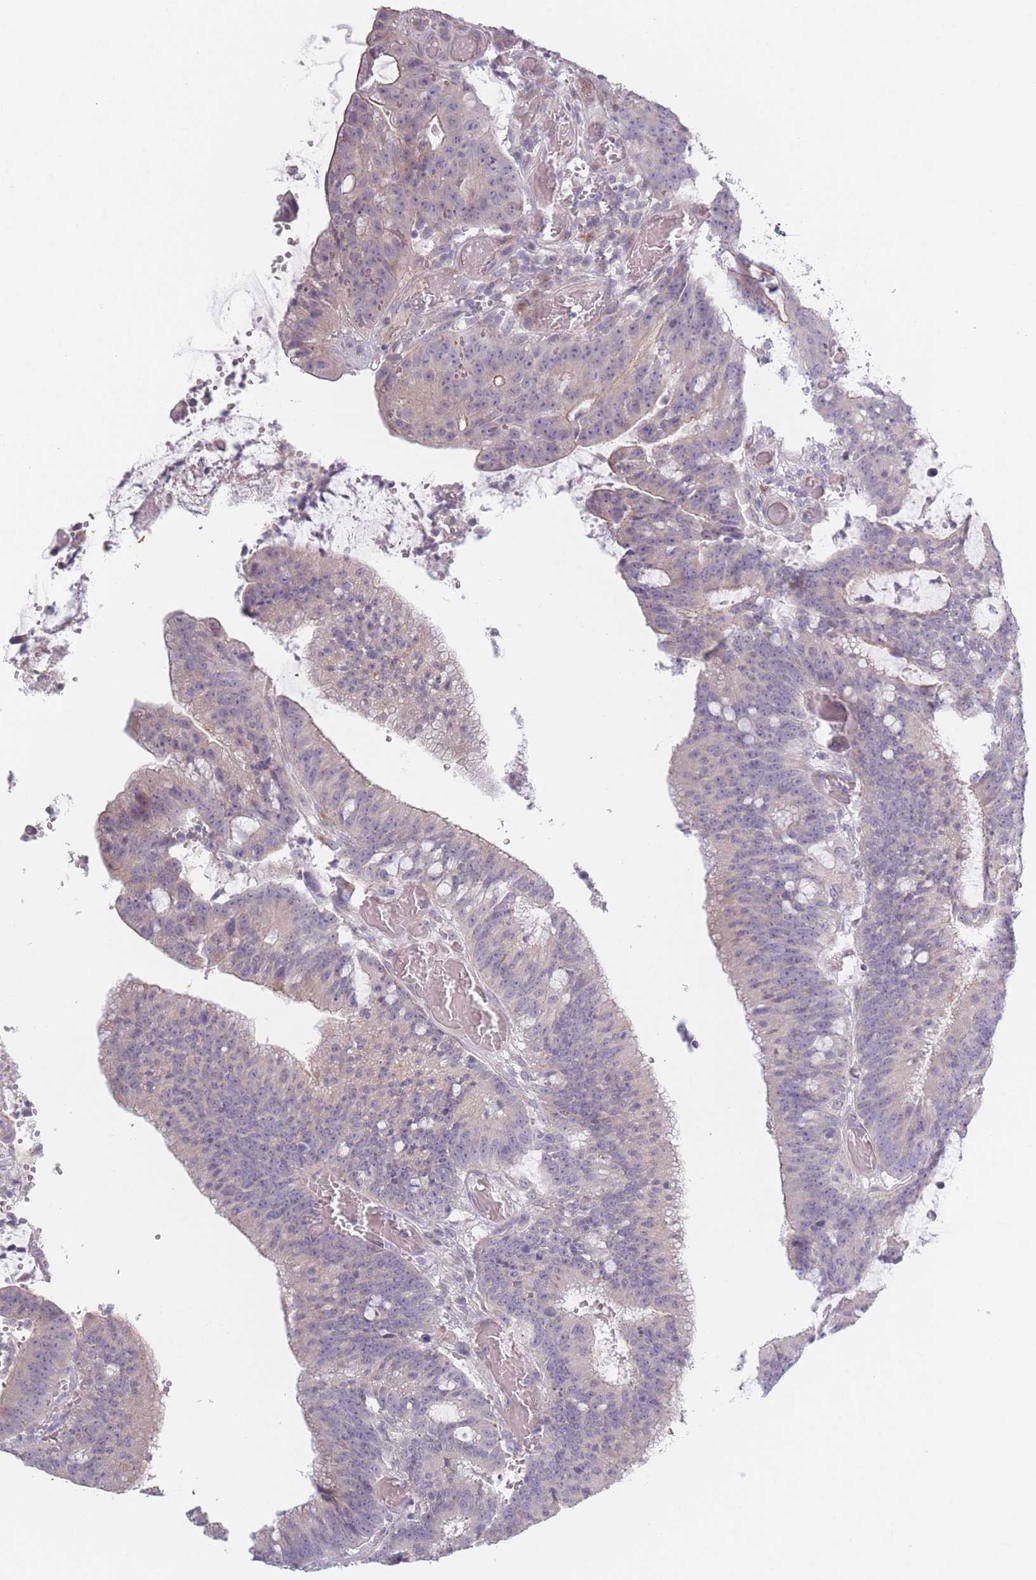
{"staining": {"intensity": "negative", "quantity": "none", "location": "none"}, "tissue": "colorectal cancer", "cell_type": "Tumor cells", "image_type": "cancer", "snomed": [{"axis": "morphology", "description": "Adenocarcinoma, NOS"}, {"axis": "topography", "description": "Rectum"}], "caption": "This is an immunohistochemistry (IHC) image of colorectal cancer. There is no staining in tumor cells.", "gene": "RASL10B", "patient": {"sex": "female", "age": 77}}